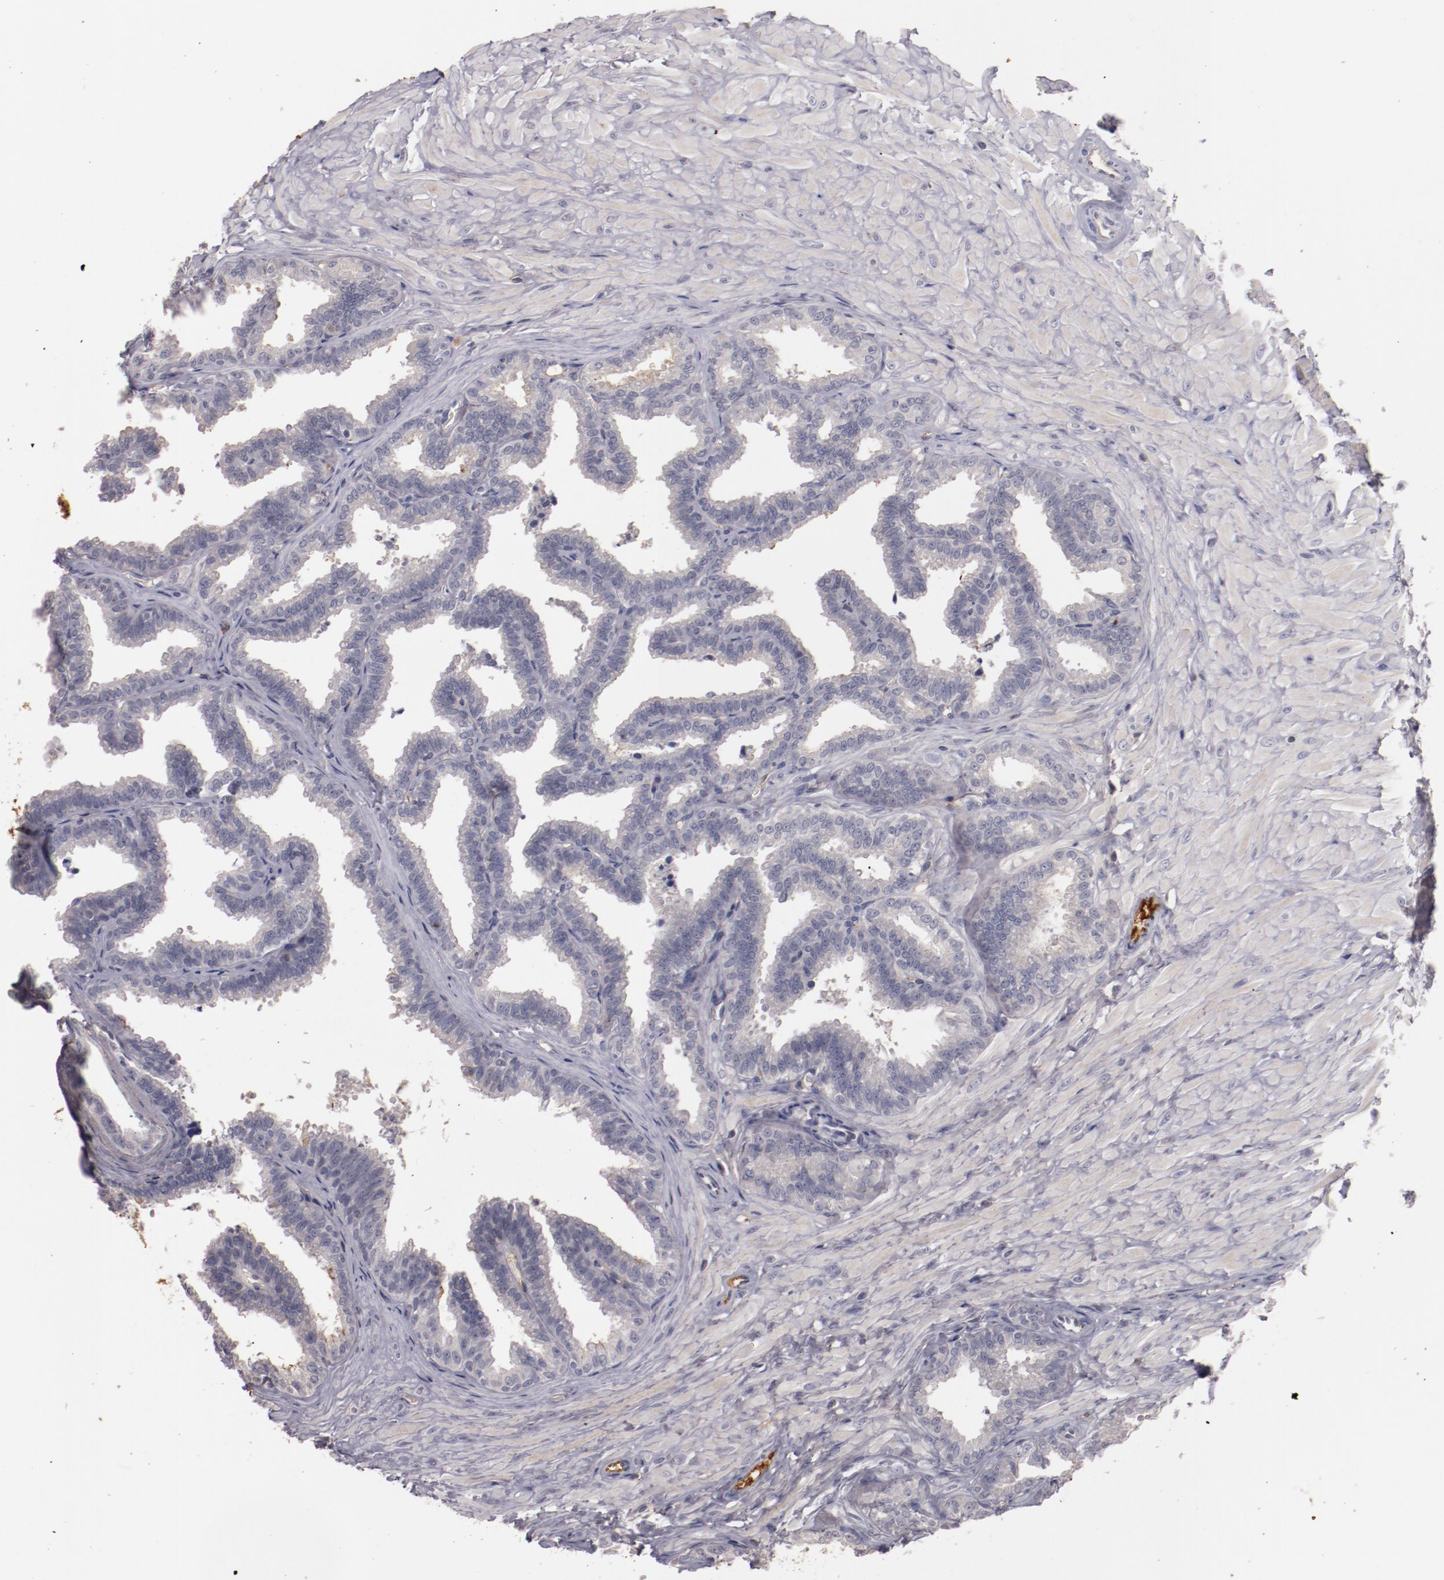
{"staining": {"intensity": "negative", "quantity": "none", "location": "none"}, "tissue": "seminal vesicle", "cell_type": "Glandular cells", "image_type": "normal", "snomed": [{"axis": "morphology", "description": "Normal tissue, NOS"}, {"axis": "topography", "description": "Seminal veicle"}], "caption": "This histopathology image is of benign seminal vesicle stained with immunohistochemistry (IHC) to label a protein in brown with the nuclei are counter-stained blue. There is no positivity in glandular cells. Brightfield microscopy of immunohistochemistry (IHC) stained with DAB (brown) and hematoxylin (blue), captured at high magnification.", "gene": "MBL2", "patient": {"sex": "male", "age": 26}}